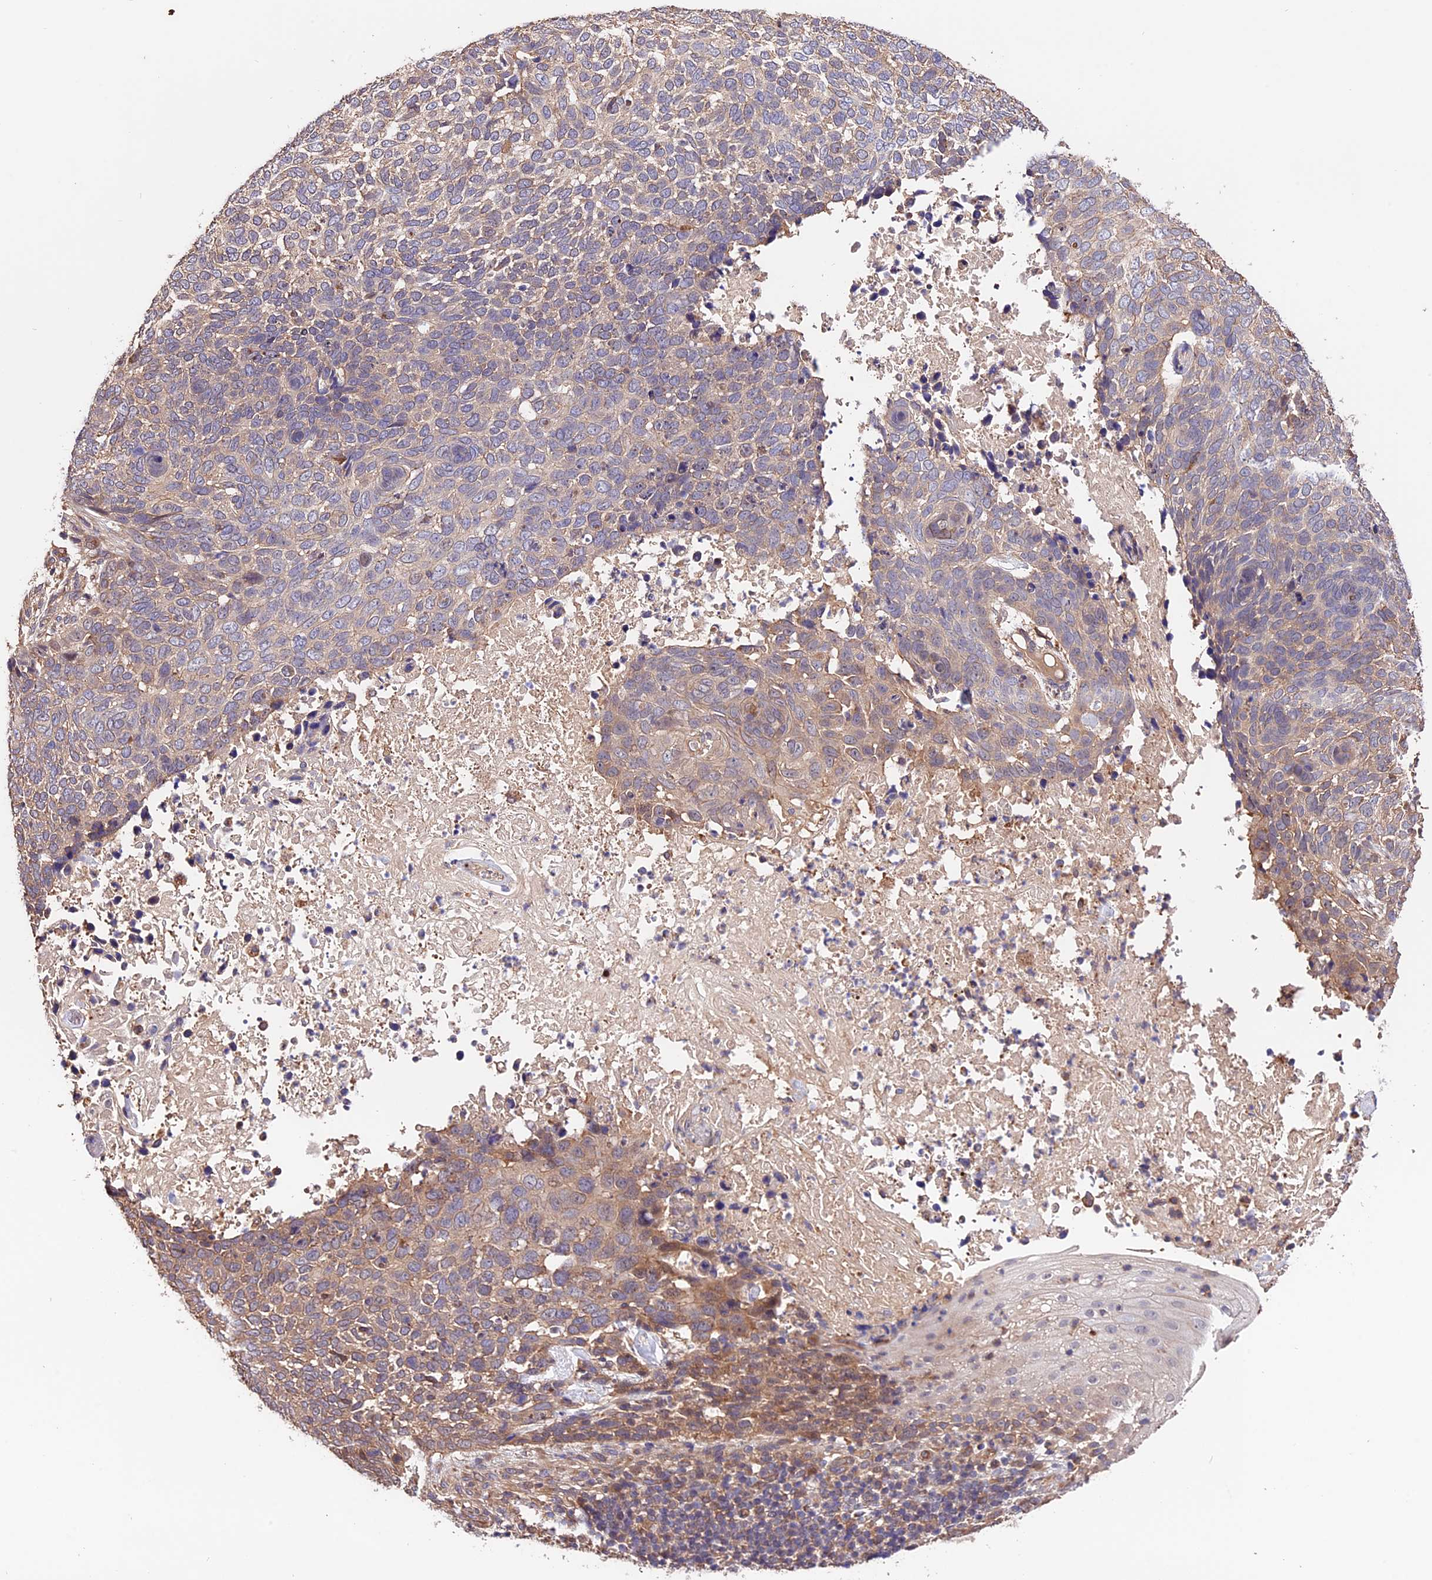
{"staining": {"intensity": "weak", "quantity": "25%-75%", "location": "cytoplasmic/membranous"}, "tissue": "skin cancer", "cell_type": "Tumor cells", "image_type": "cancer", "snomed": [{"axis": "morphology", "description": "Basal cell carcinoma"}, {"axis": "topography", "description": "Skin"}], "caption": "Tumor cells exhibit low levels of weak cytoplasmic/membranous staining in approximately 25%-75% of cells in skin basal cell carcinoma.", "gene": "CES3", "patient": {"sex": "female", "age": 64}}